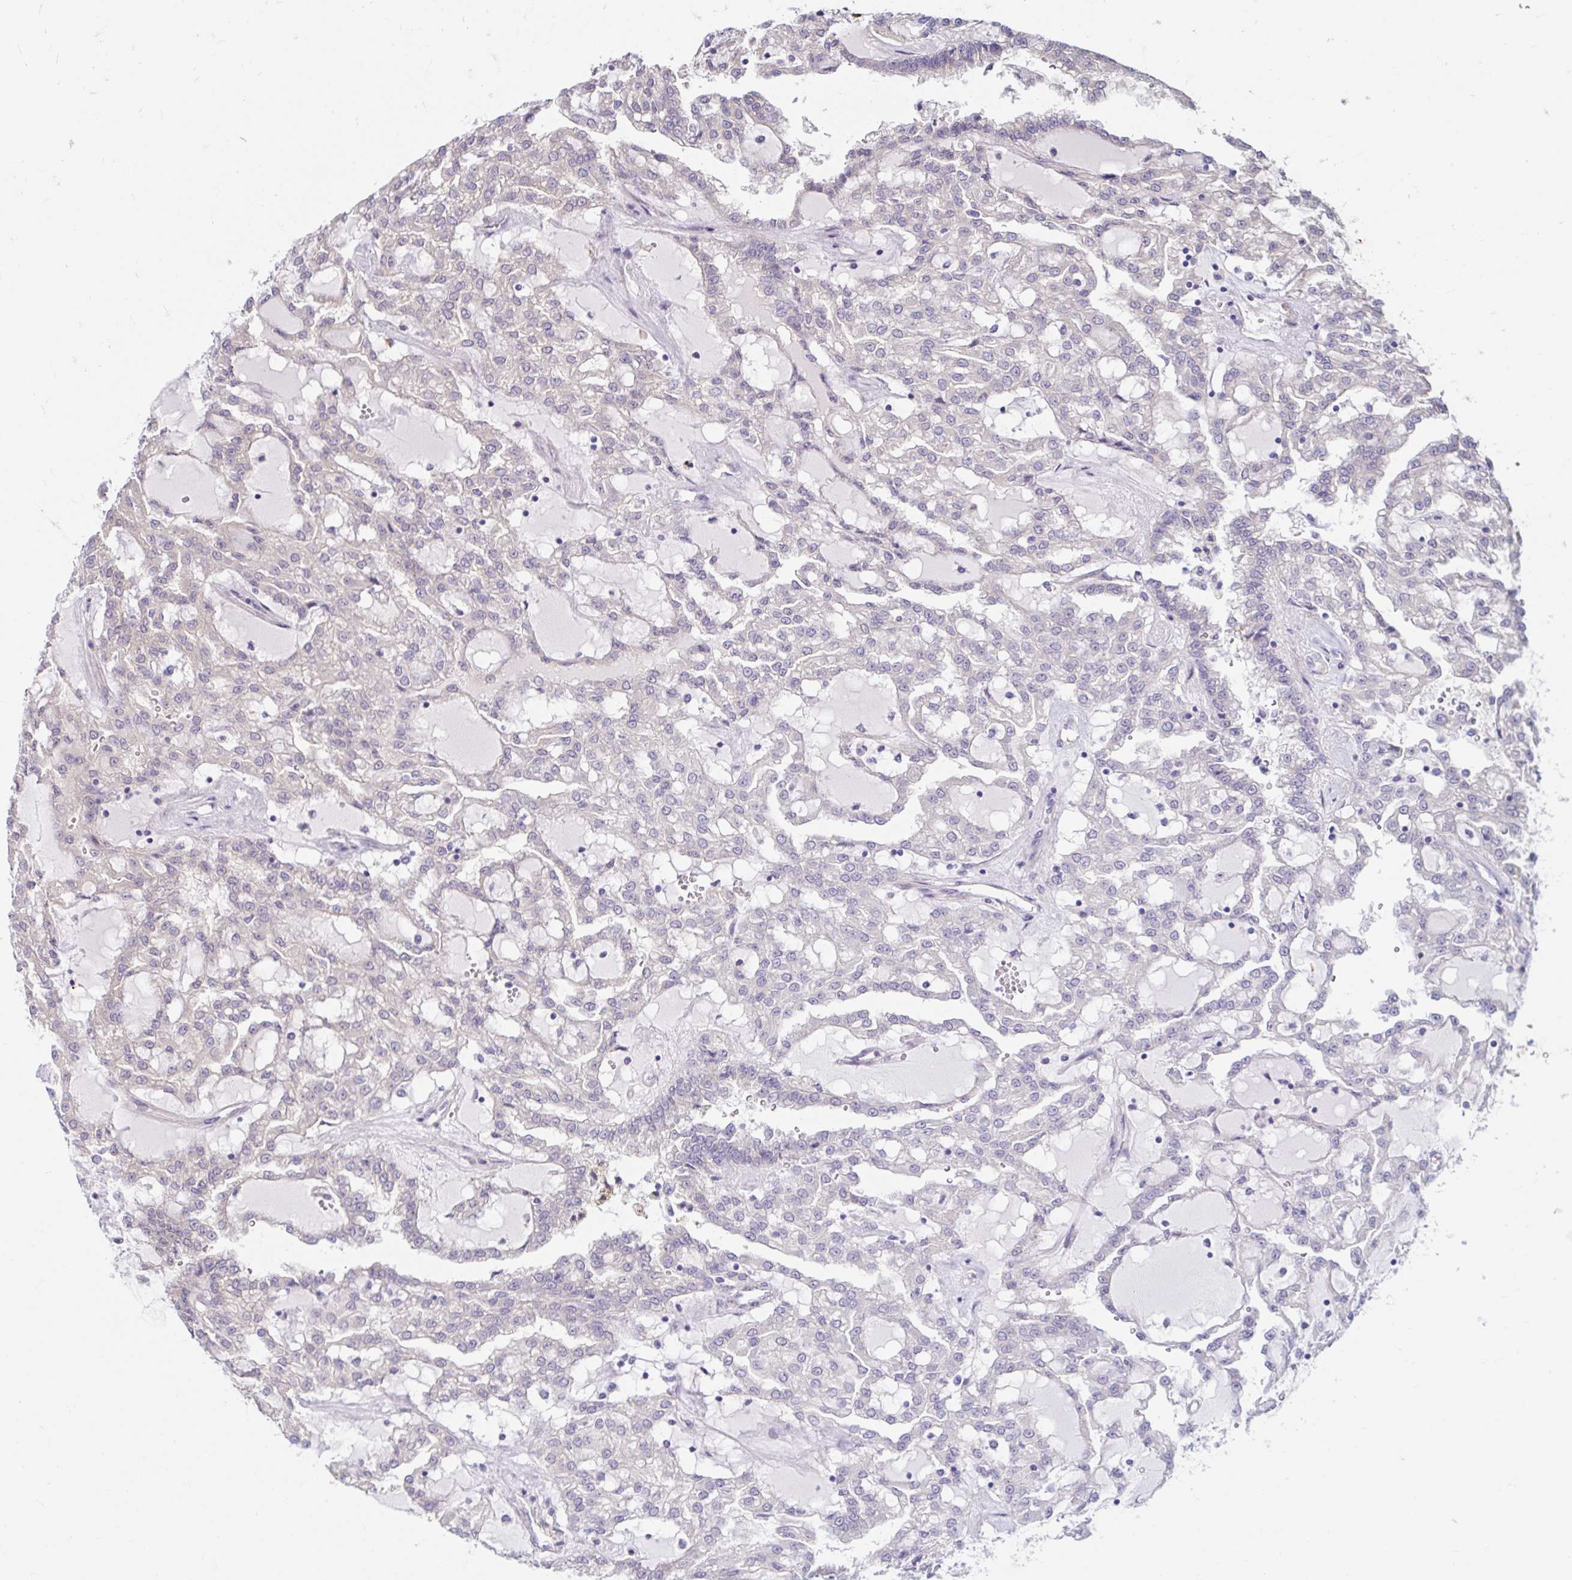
{"staining": {"intensity": "negative", "quantity": "none", "location": "none"}, "tissue": "renal cancer", "cell_type": "Tumor cells", "image_type": "cancer", "snomed": [{"axis": "morphology", "description": "Adenocarcinoma, NOS"}, {"axis": "topography", "description": "Kidney"}], "caption": "High magnification brightfield microscopy of renal cancer stained with DAB (brown) and counterstained with hematoxylin (blue): tumor cells show no significant expression. (DAB IHC, high magnification).", "gene": "YAP1", "patient": {"sex": "male", "age": 63}}